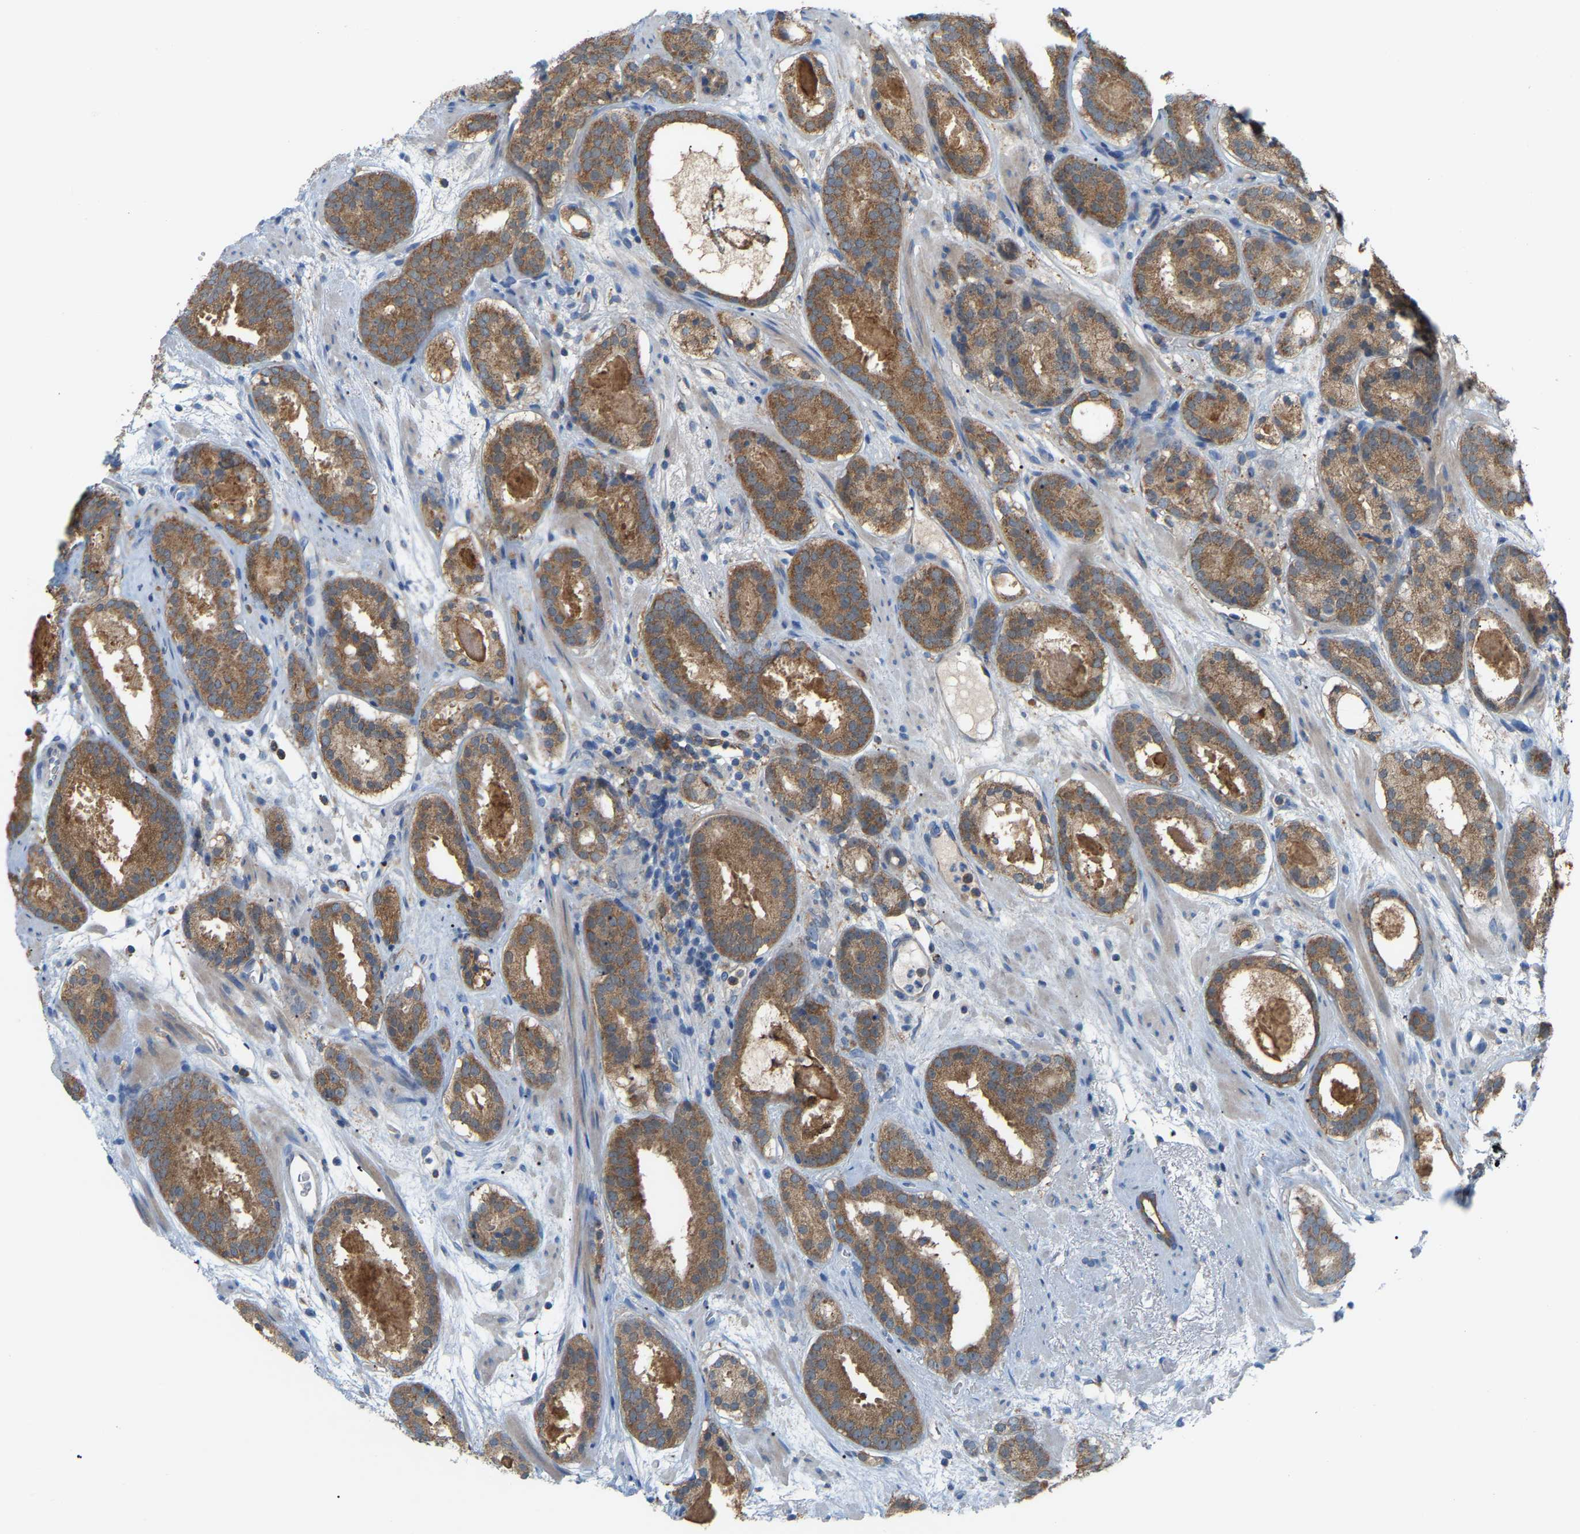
{"staining": {"intensity": "moderate", "quantity": ">75%", "location": "cytoplasmic/membranous"}, "tissue": "prostate cancer", "cell_type": "Tumor cells", "image_type": "cancer", "snomed": [{"axis": "morphology", "description": "Adenocarcinoma, Low grade"}, {"axis": "topography", "description": "Prostate"}], "caption": "IHC image of neoplastic tissue: human prostate cancer (adenocarcinoma (low-grade)) stained using IHC displays medium levels of moderate protein expression localized specifically in the cytoplasmic/membranous of tumor cells, appearing as a cytoplasmic/membranous brown color.", "gene": "CROT", "patient": {"sex": "male", "age": 69}}